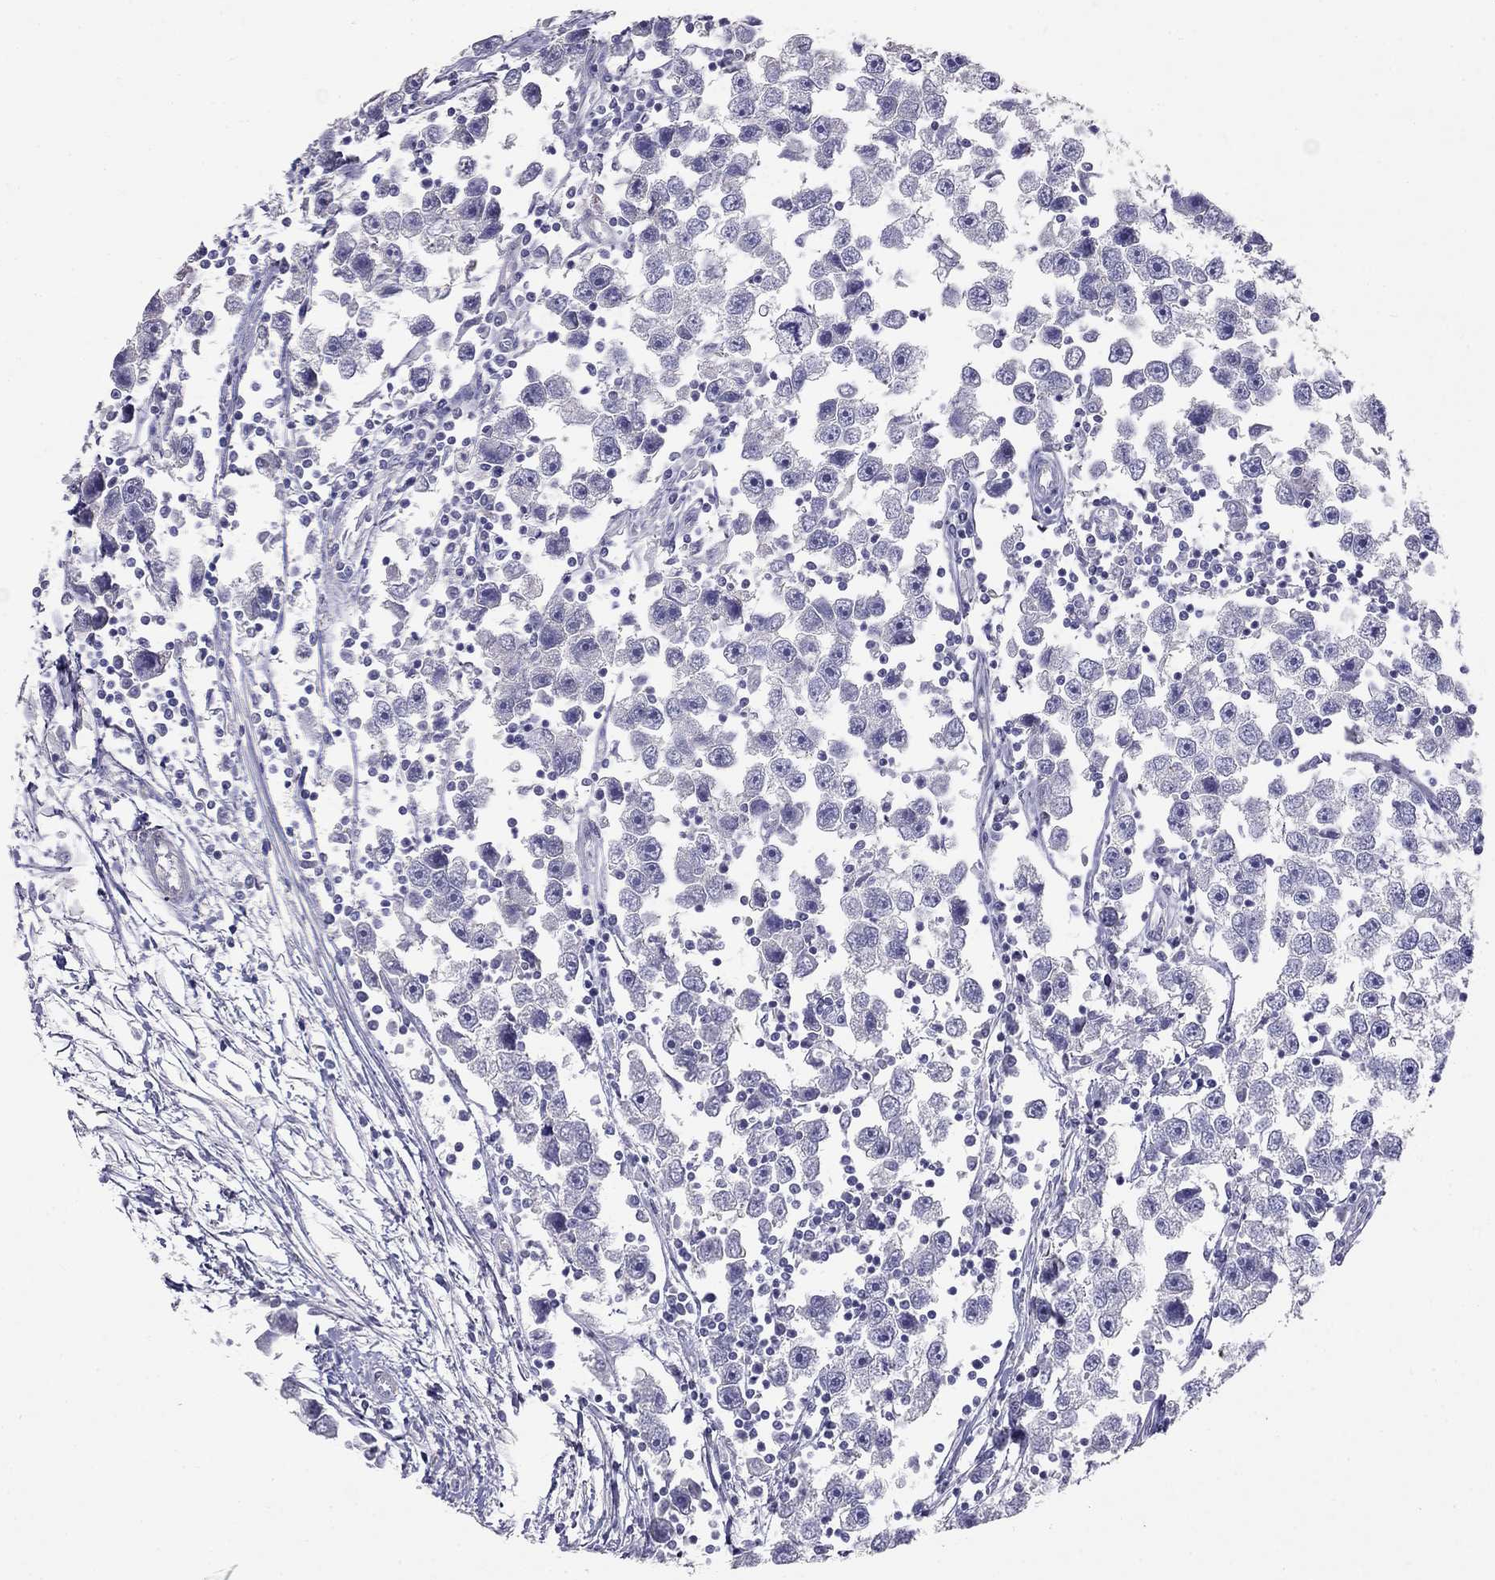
{"staining": {"intensity": "negative", "quantity": "none", "location": "none"}, "tissue": "testis cancer", "cell_type": "Tumor cells", "image_type": "cancer", "snomed": [{"axis": "morphology", "description": "Seminoma, NOS"}, {"axis": "topography", "description": "Testis"}], "caption": "IHC image of seminoma (testis) stained for a protein (brown), which reveals no staining in tumor cells.", "gene": "LY6H", "patient": {"sex": "male", "age": 30}}